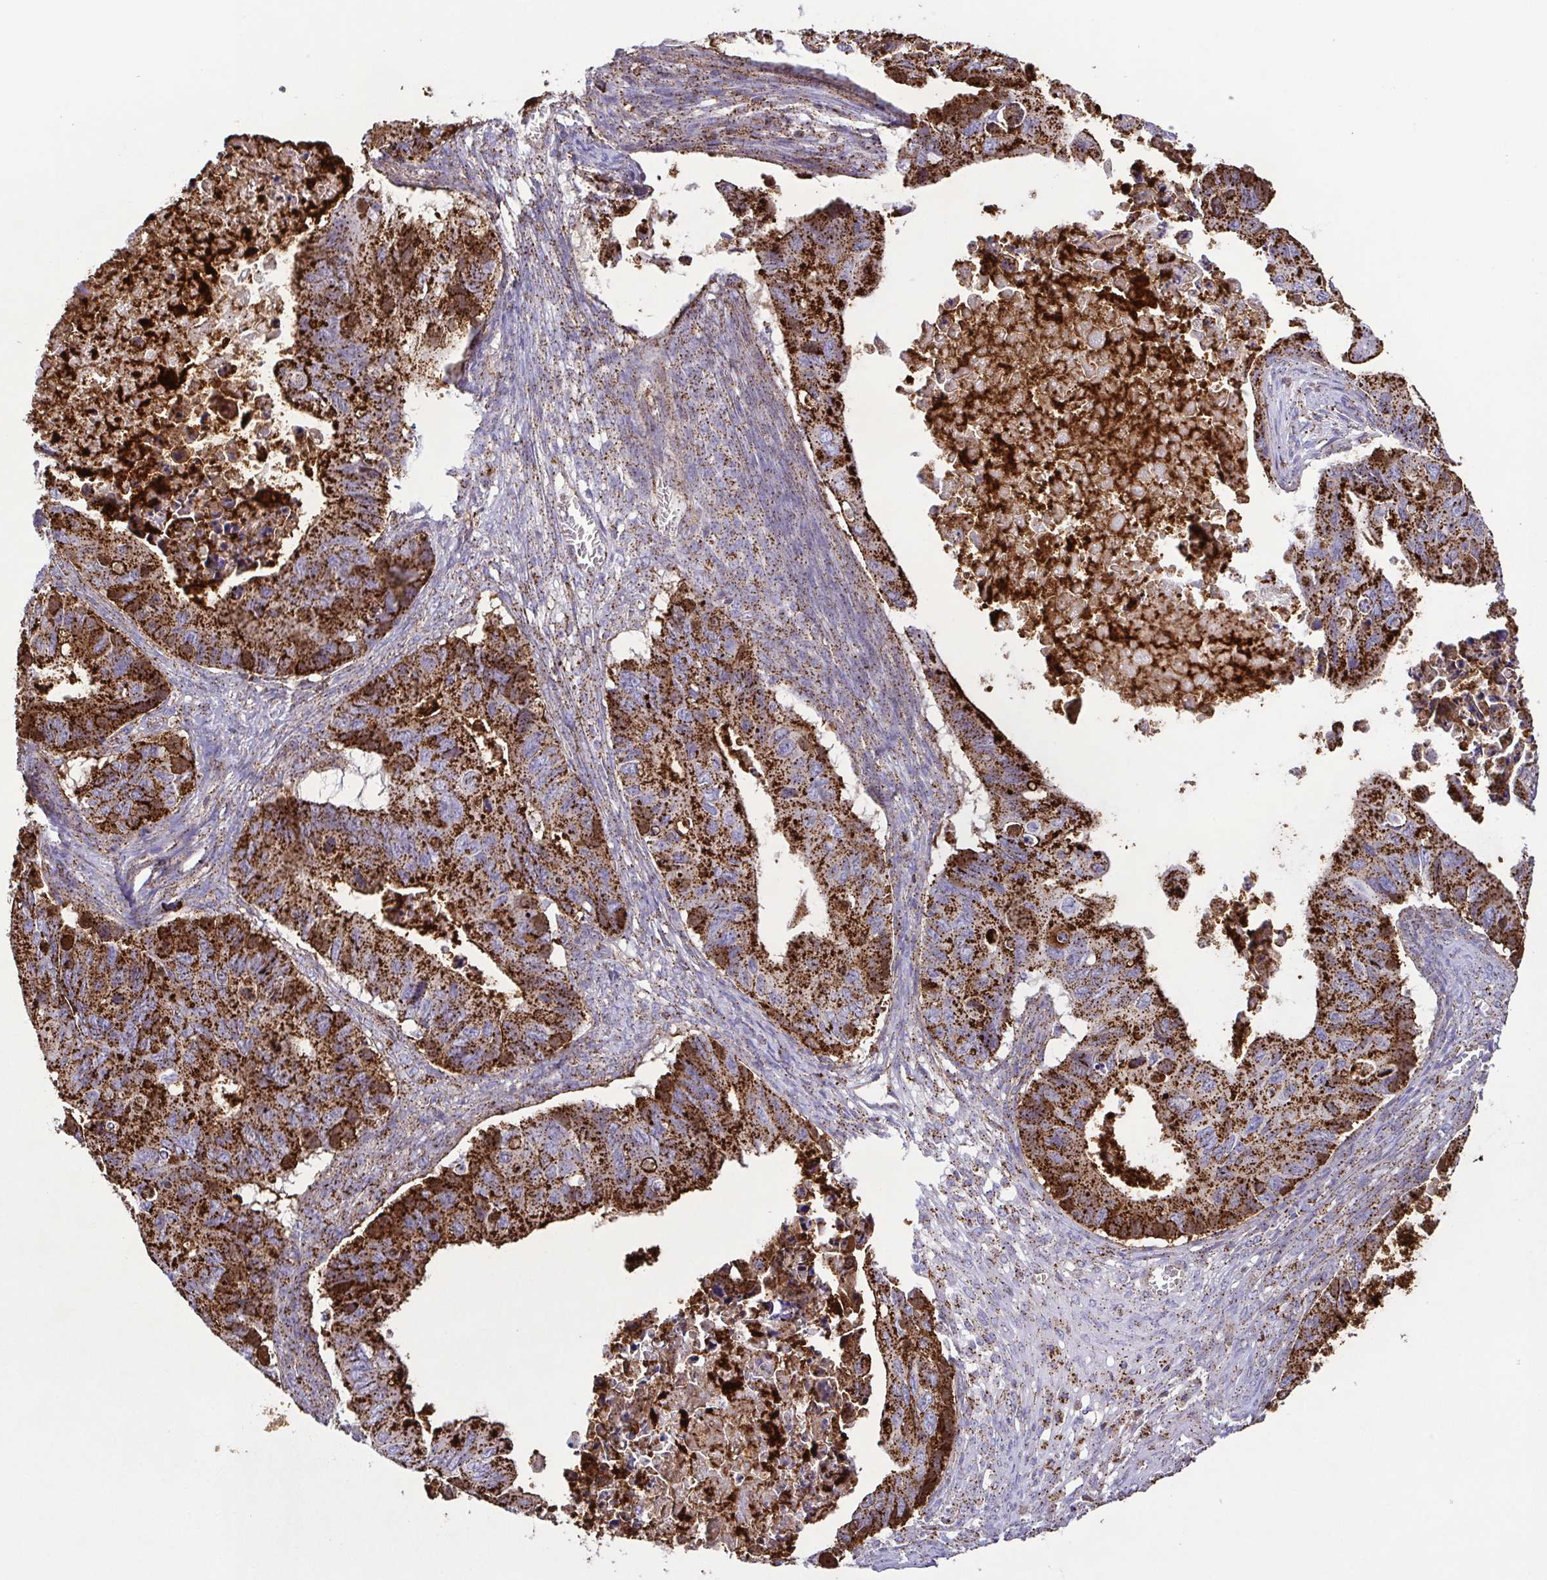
{"staining": {"intensity": "strong", "quantity": ">75%", "location": "cytoplasmic/membranous"}, "tissue": "ovarian cancer", "cell_type": "Tumor cells", "image_type": "cancer", "snomed": [{"axis": "morphology", "description": "Cystadenocarcinoma, mucinous, NOS"}, {"axis": "topography", "description": "Ovary"}], "caption": "A micrograph showing strong cytoplasmic/membranous staining in about >75% of tumor cells in ovarian cancer (mucinous cystadenocarcinoma), as visualized by brown immunohistochemical staining.", "gene": "CHMP1B", "patient": {"sex": "female", "age": 64}}